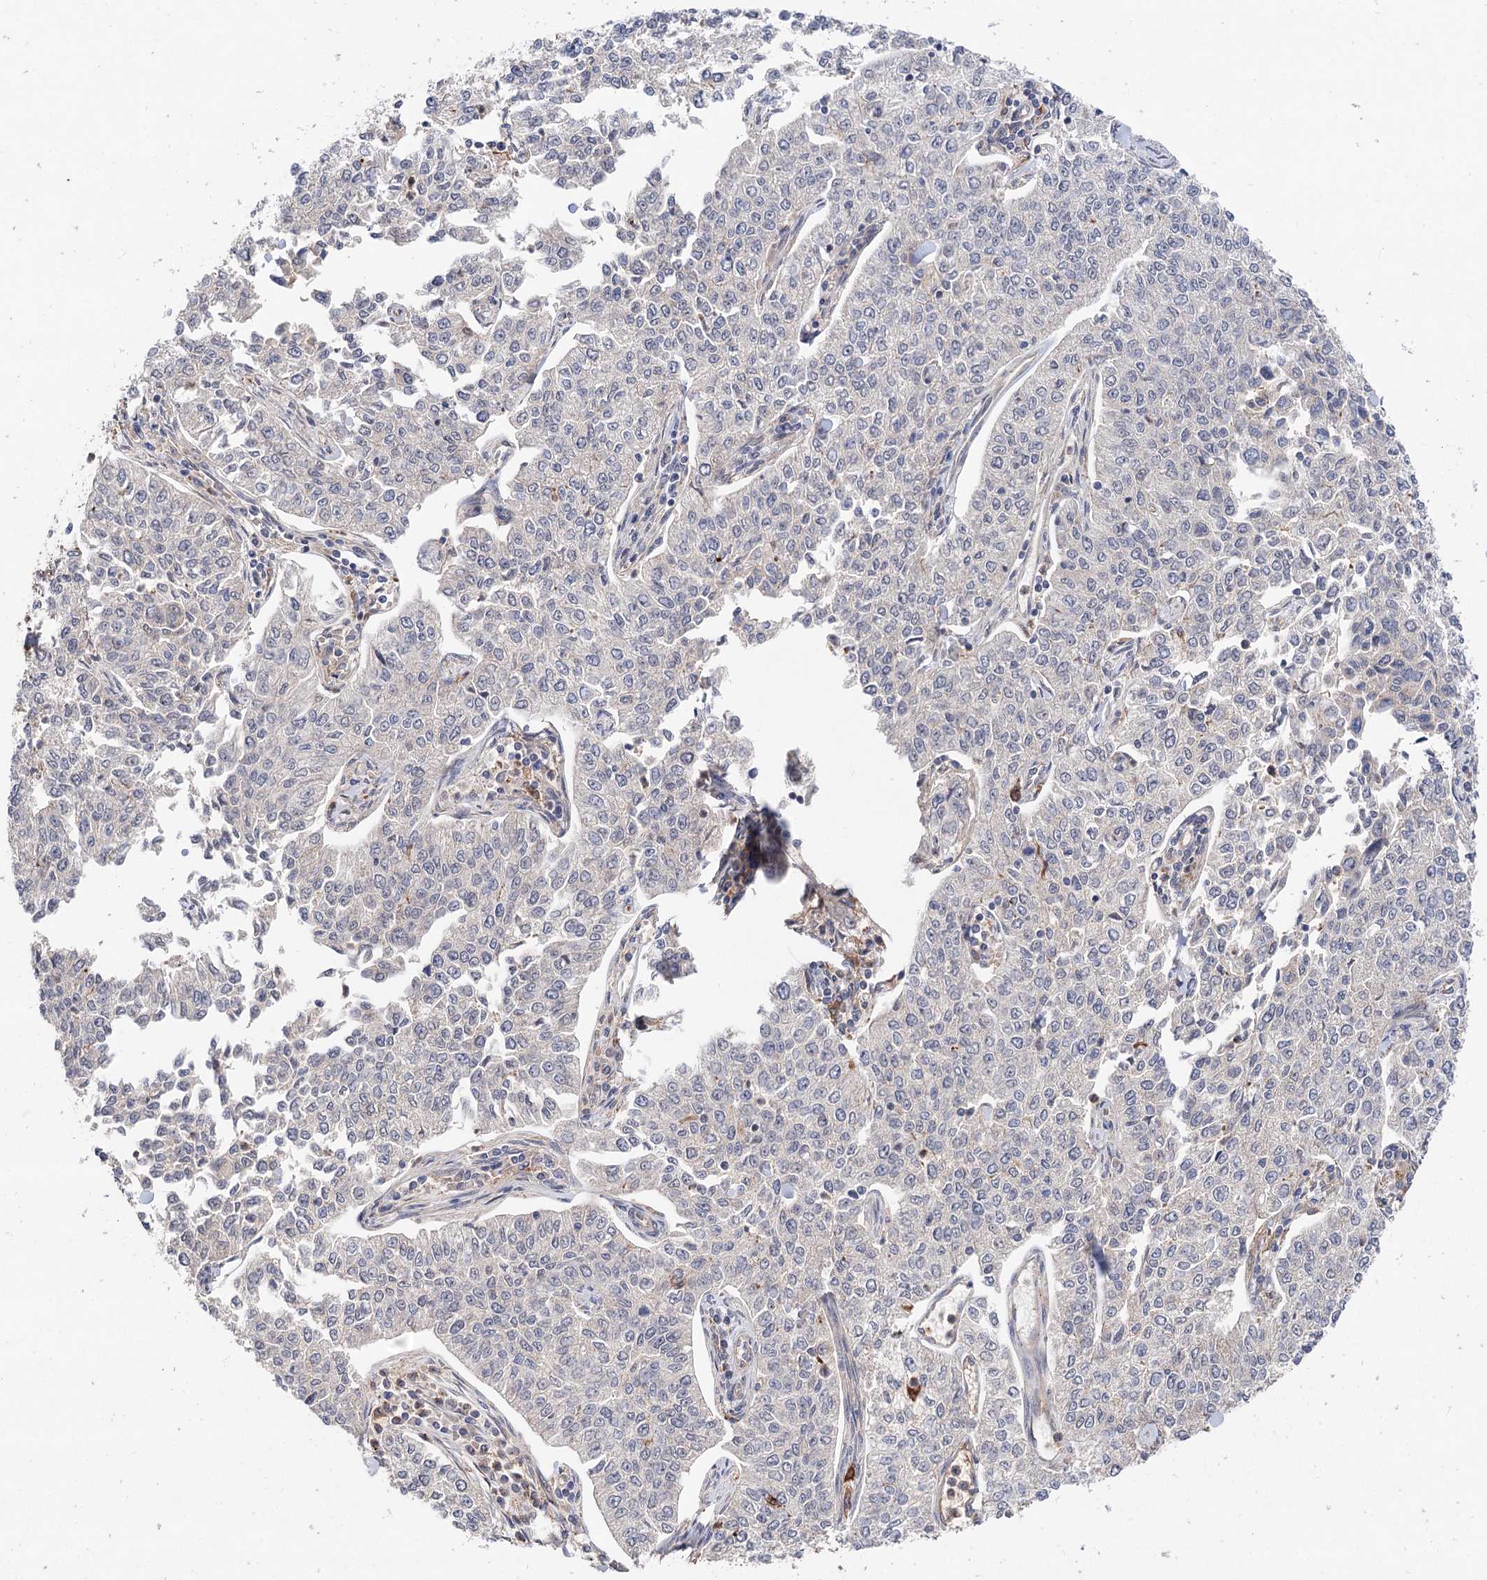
{"staining": {"intensity": "negative", "quantity": "none", "location": "none"}, "tissue": "cervical cancer", "cell_type": "Tumor cells", "image_type": "cancer", "snomed": [{"axis": "morphology", "description": "Squamous cell carcinoma, NOS"}, {"axis": "topography", "description": "Cervix"}], "caption": "Protein analysis of squamous cell carcinoma (cervical) reveals no significant positivity in tumor cells.", "gene": "NUDCD2", "patient": {"sex": "female", "age": 35}}